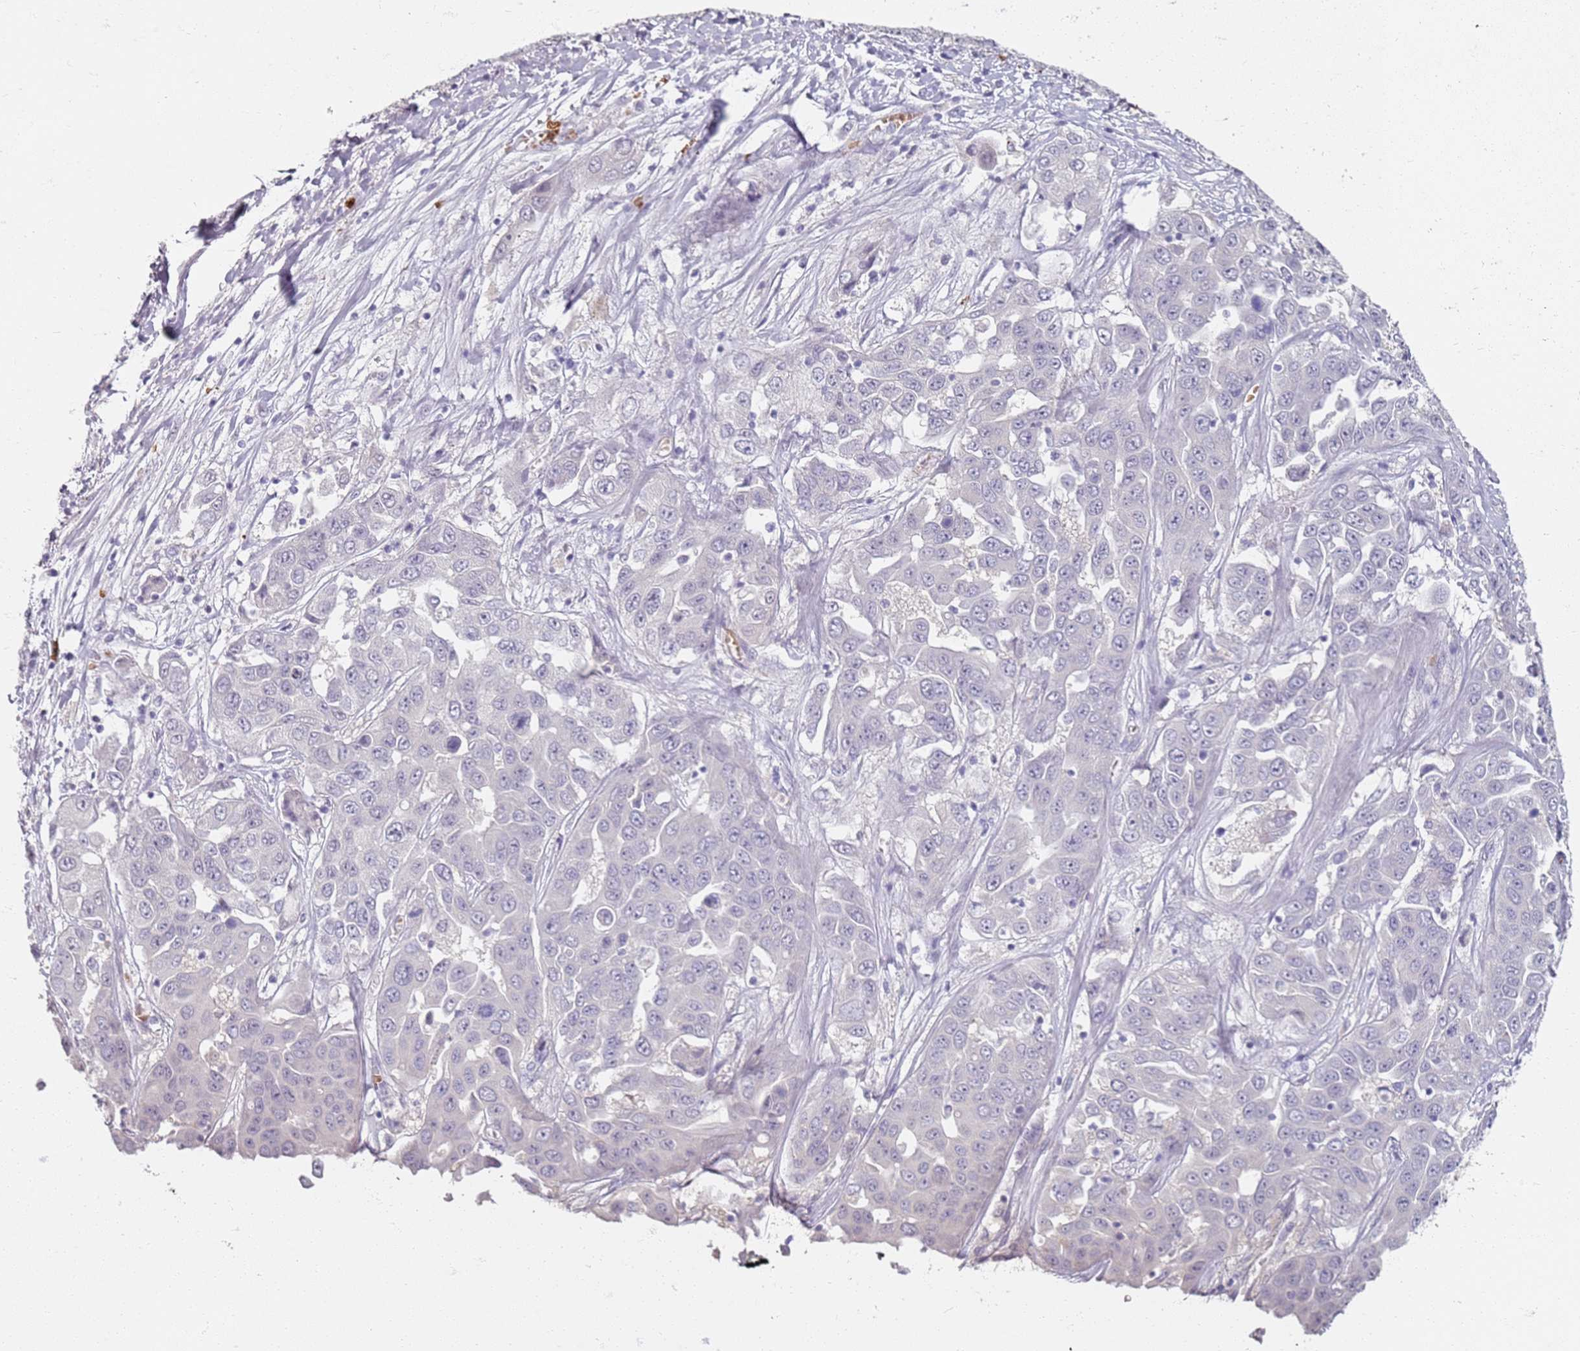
{"staining": {"intensity": "negative", "quantity": "none", "location": "none"}, "tissue": "liver cancer", "cell_type": "Tumor cells", "image_type": "cancer", "snomed": [{"axis": "morphology", "description": "Cholangiocarcinoma"}, {"axis": "topography", "description": "Liver"}], "caption": "A histopathology image of cholangiocarcinoma (liver) stained for a protein demonstrates no brown staining in tumor cells.", "gene": "CD40LG", "patient": {"sex": "female", "age": 52}}